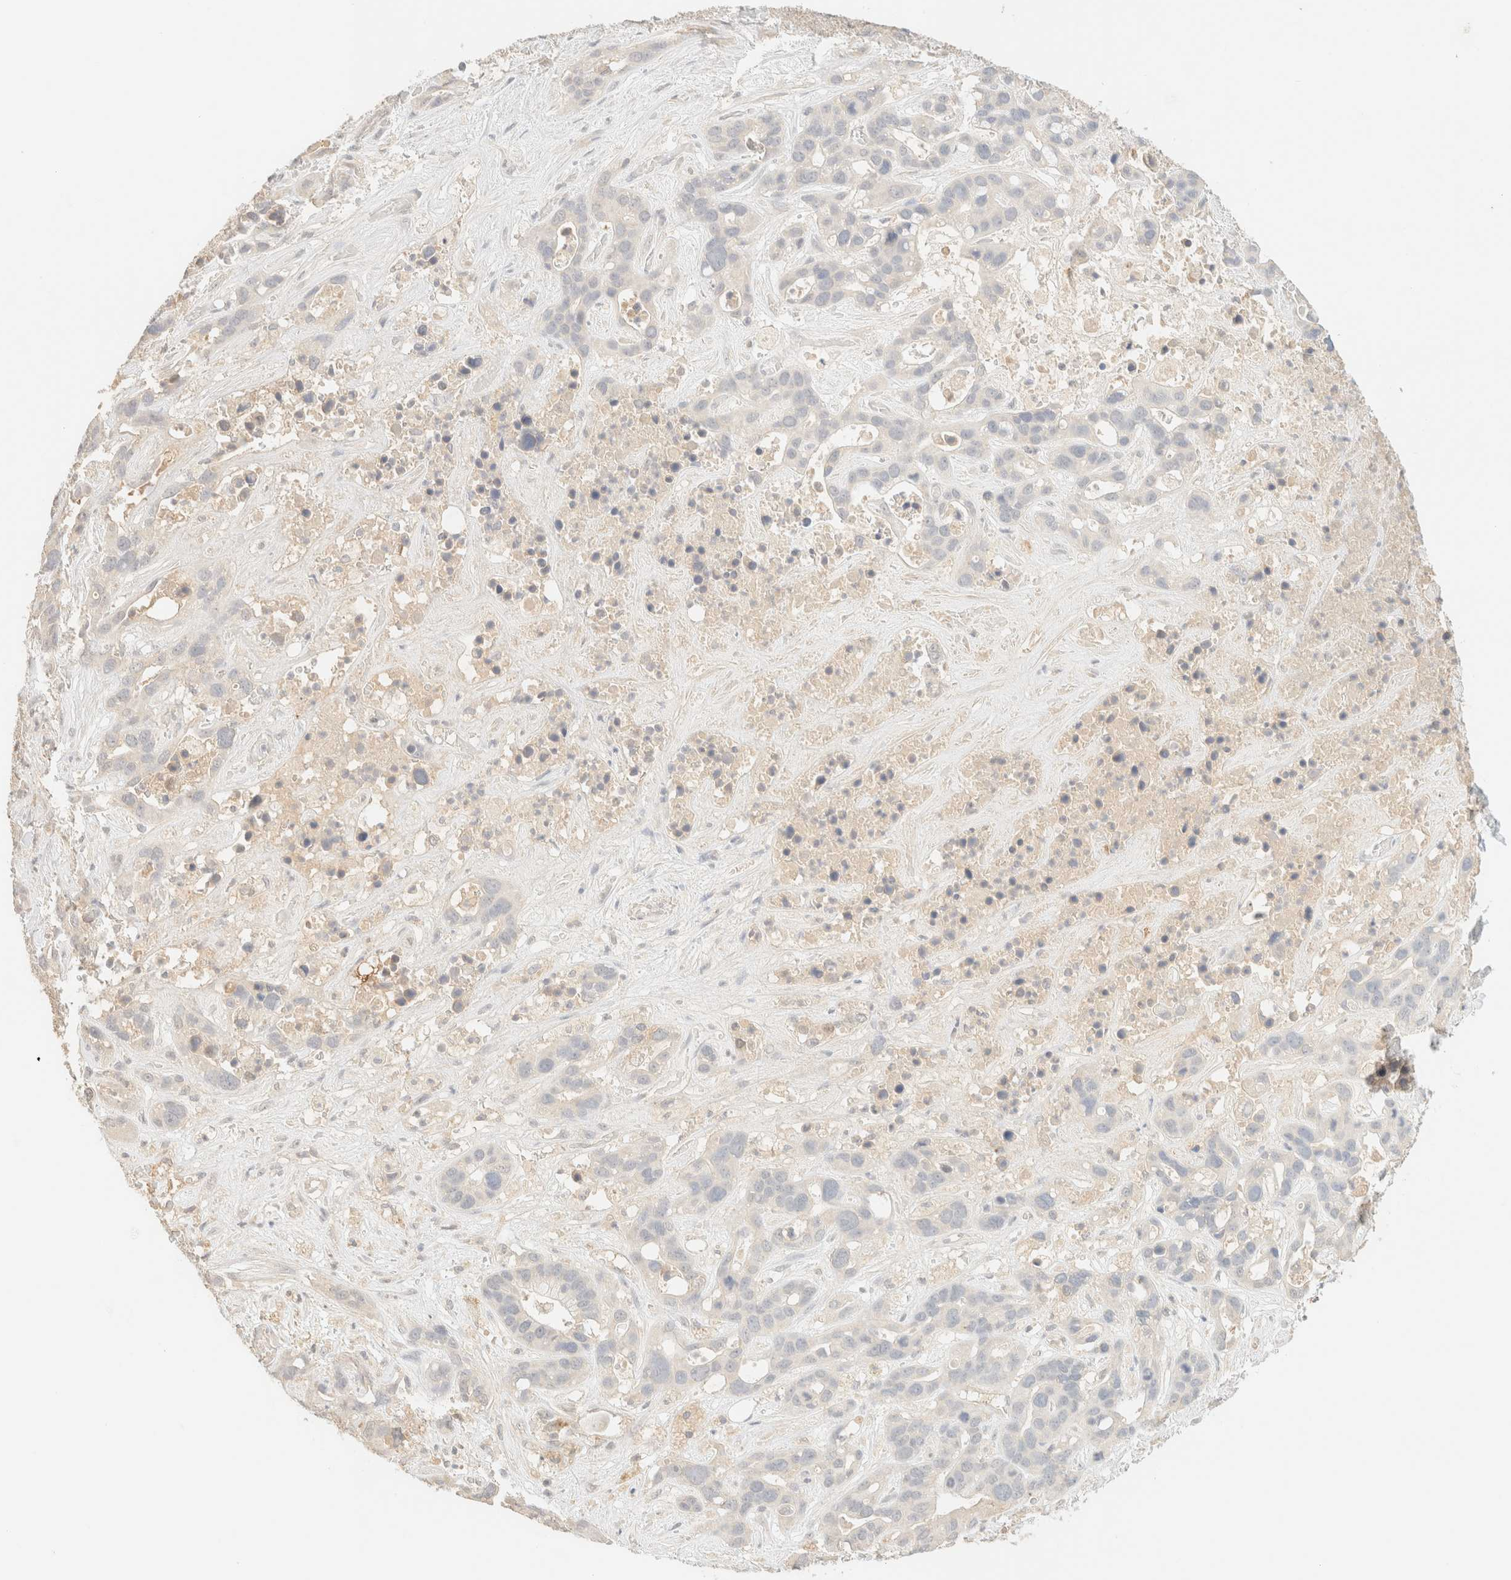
{"staining": {"intensity": "negative", "quantity": "none", "location": "none"}, "tissue": "liver cancer", "cell_type": "Tumor cells", "image_type": "cancer", "snomed": [{"axis": "morphology", "description": "Cholangiocarcinoma"}, {"axis": "topography", "description": "Liver"}], "caption": "The histopathology image exhibits no significant positivity in tumor cells of liver cancer (cholangiocarcinoma).", "gene": "SPARCL1", "patient": {"sex": "female", "age": 65}}